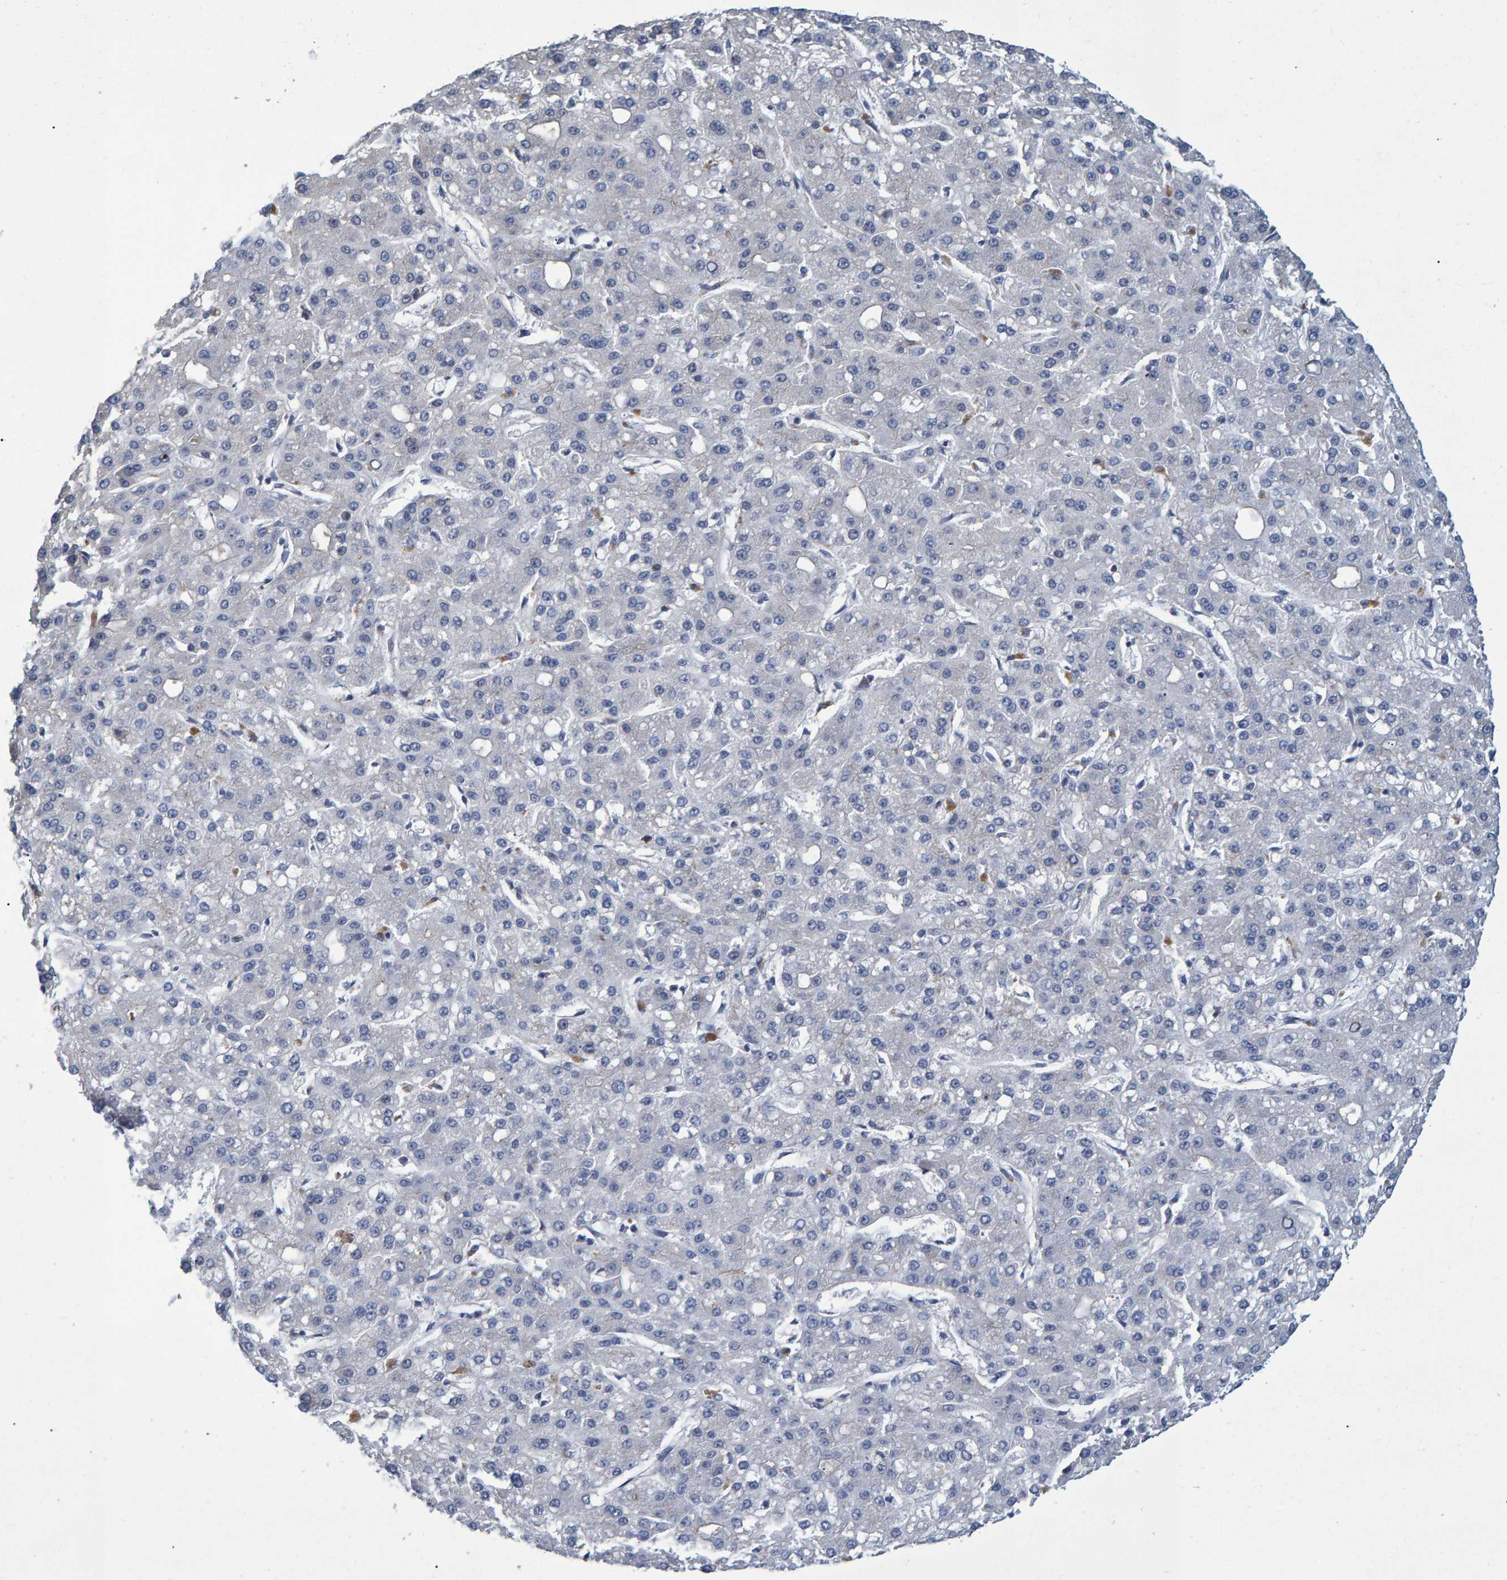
{"staining": {"intensity": "negative", "quantity": "none", "location": "none"}, "tissue": "liver cancer", "cell_type": "Tumor cells", "image_type": "cancer", "snomed": [{"axis": "morphology", "description": "Carcinoma, Hepatocellular, NOS"}, {"axis": "topography", "description": "Liver"}], "caption": "Tumor cells are negative for brown protein staining in liver cancer (hepatocellular carcinoma). (DAB immunohistochemistry (IHC), high magnification).", "gene": "QKI", "patient": {"sex": "male", "age": 67}}